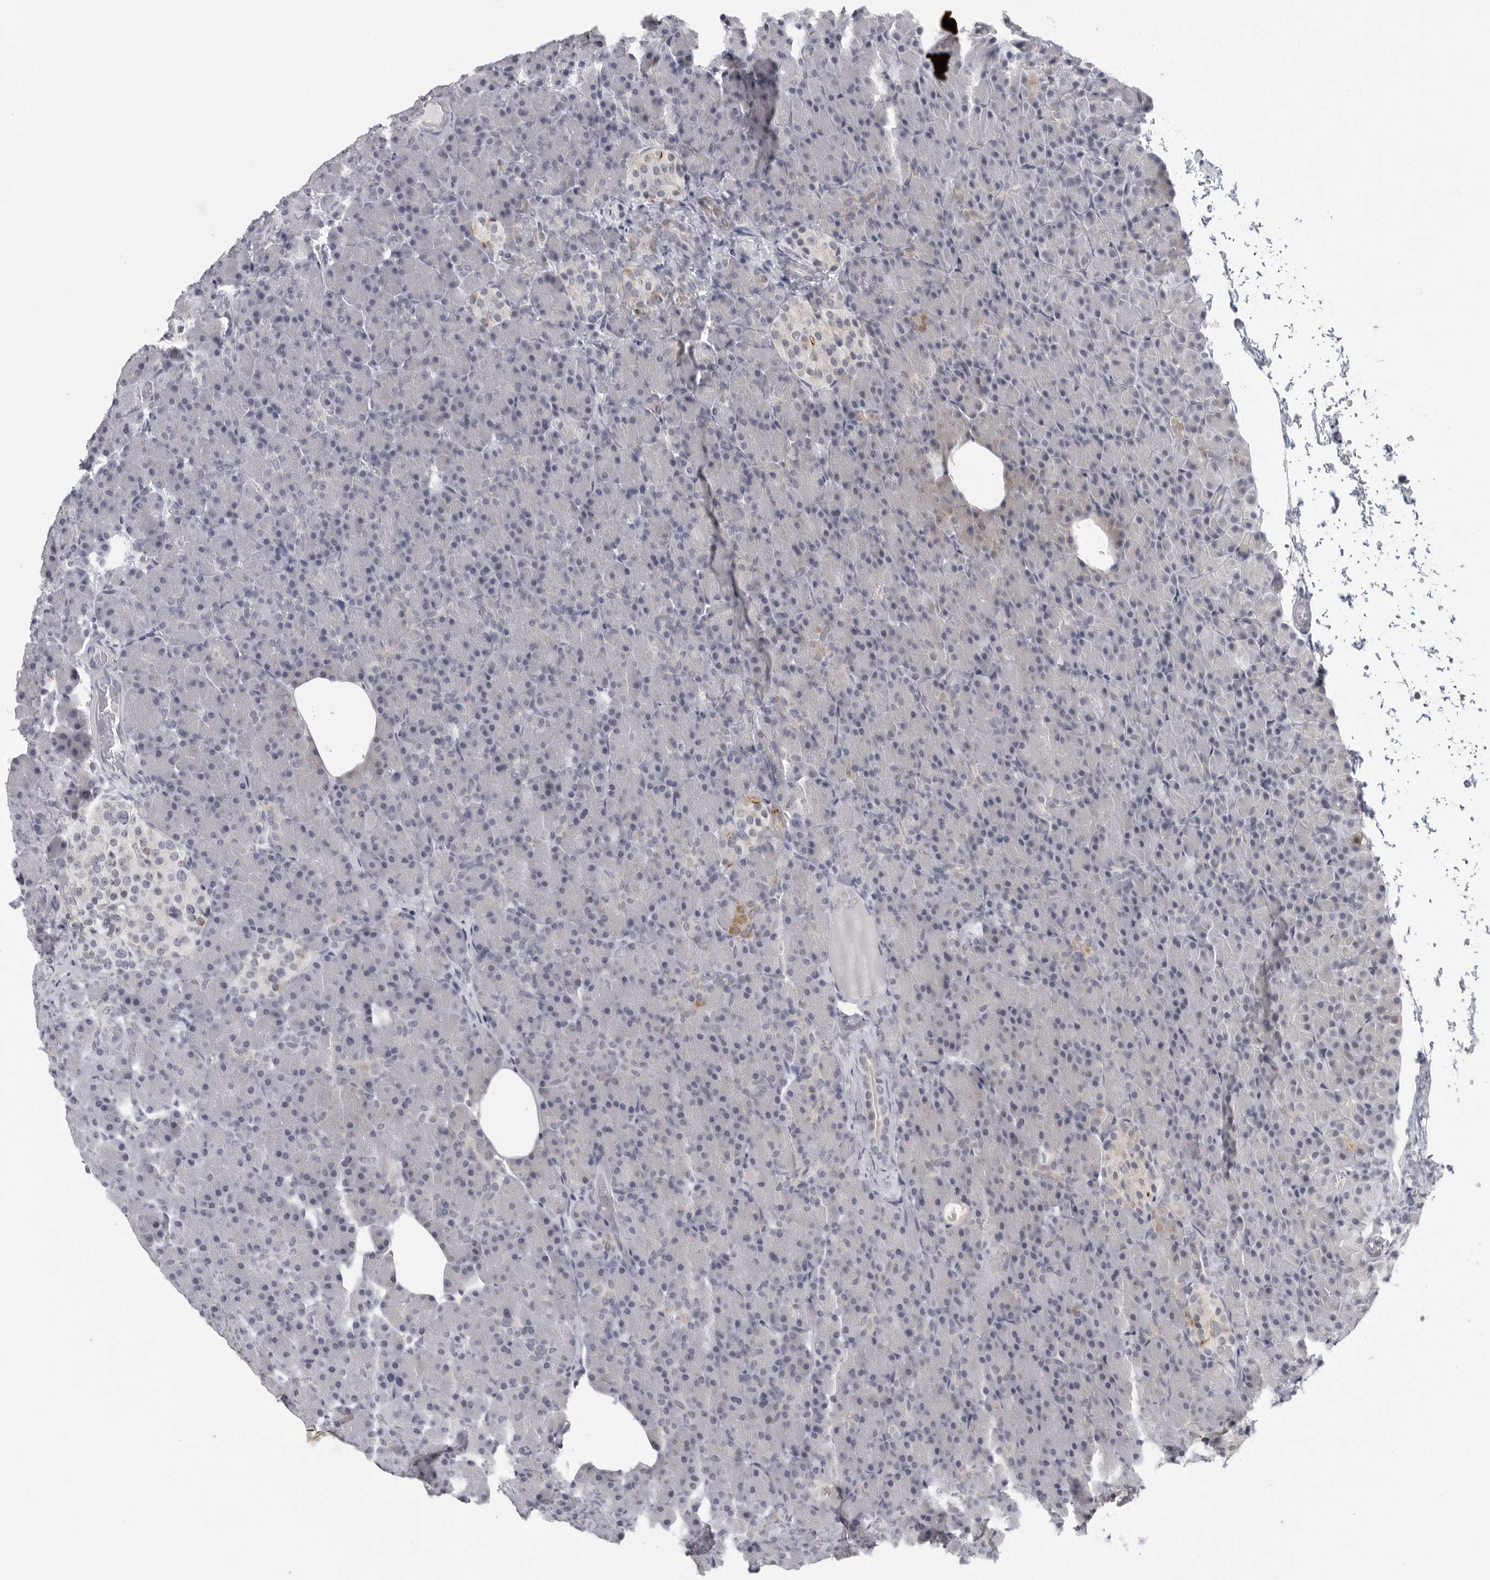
{"staining": {"intensity": "negative", "quantity": "none", "location": "none"}, "tissue": "pancreas", "cell_type": "Exocrine glandular cells", "image_type": "normal", "snomed": [{"axis": "morphology", "description": "Normal tissue, NOS"}, {"axis": "topography", "description": "Pancreas"}], "caption": "Immunohistochemical staining of benign pancreas exhibits no significant staining in exocrine glandular cells. (Brightfield microscopy of DAB (3,3'-diaminobenzidine) immunohistochemistry (IHC) at high magnification).", "gene": "OPLAH", "patient": {"sex": "female", "age": 43}}